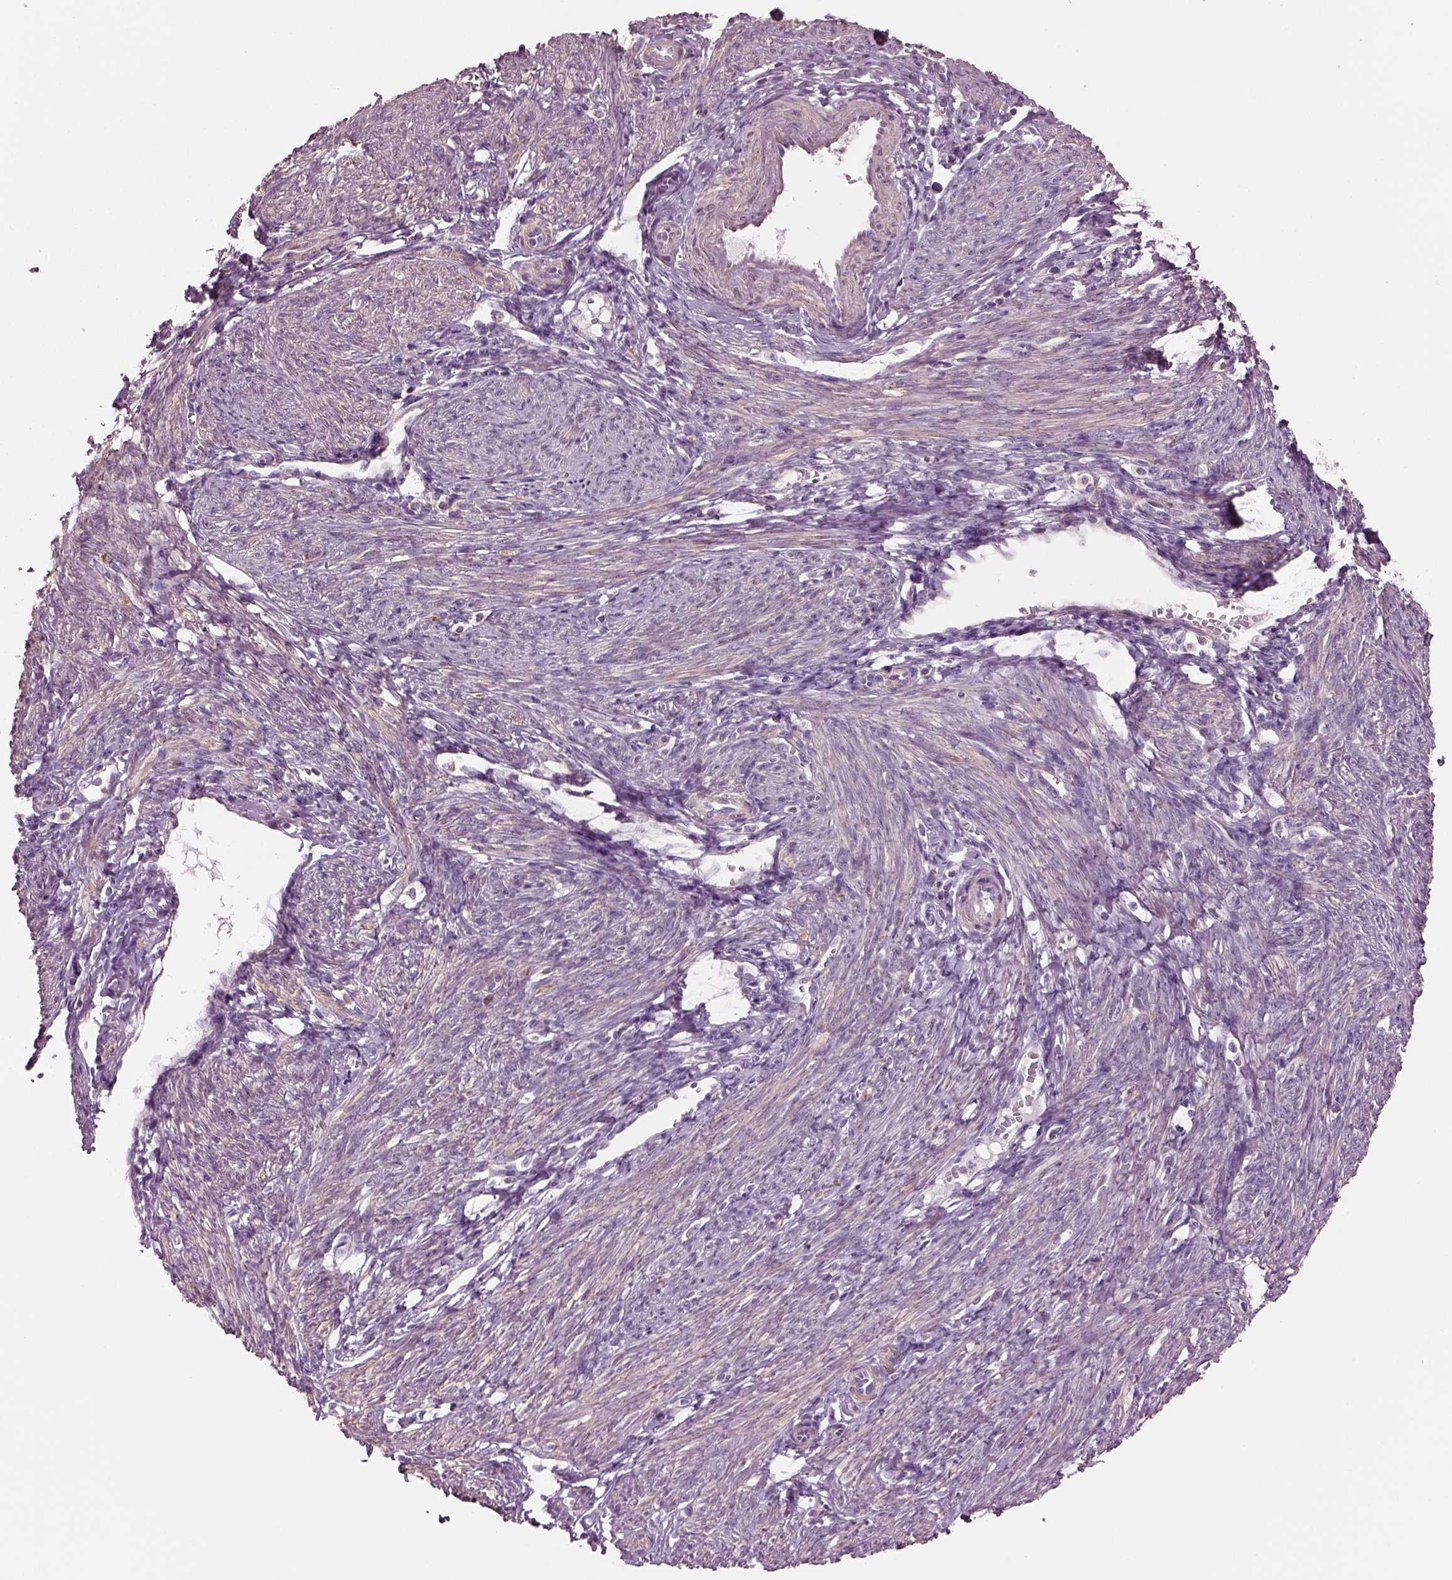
{"staining": {"intensity": "weak", "quantity": "25%-75%", "location": "cytoplasmic/membranous"}, "tissue": "endometrial cancer", "cell_type": "Tumor cells", "image_type": "cancer", "snomed": [{"axis": "morphology", "description": "Adenocarcinoma, NOS"}, {"axis": "topography", "description": "Endometrium"}], "caption": "Endometrial cancer (adenocarcinoma) tissue reveals weak cytoplasmic/membranous positivity in approximately 25%-75% of tumor cells (DAB (3,3'-diaminobenzidine) IHC, brown staining for protein, blue staining for nuclei).", "gene": "SPATA7", "patient": {"sex": "female", "age": 57}}